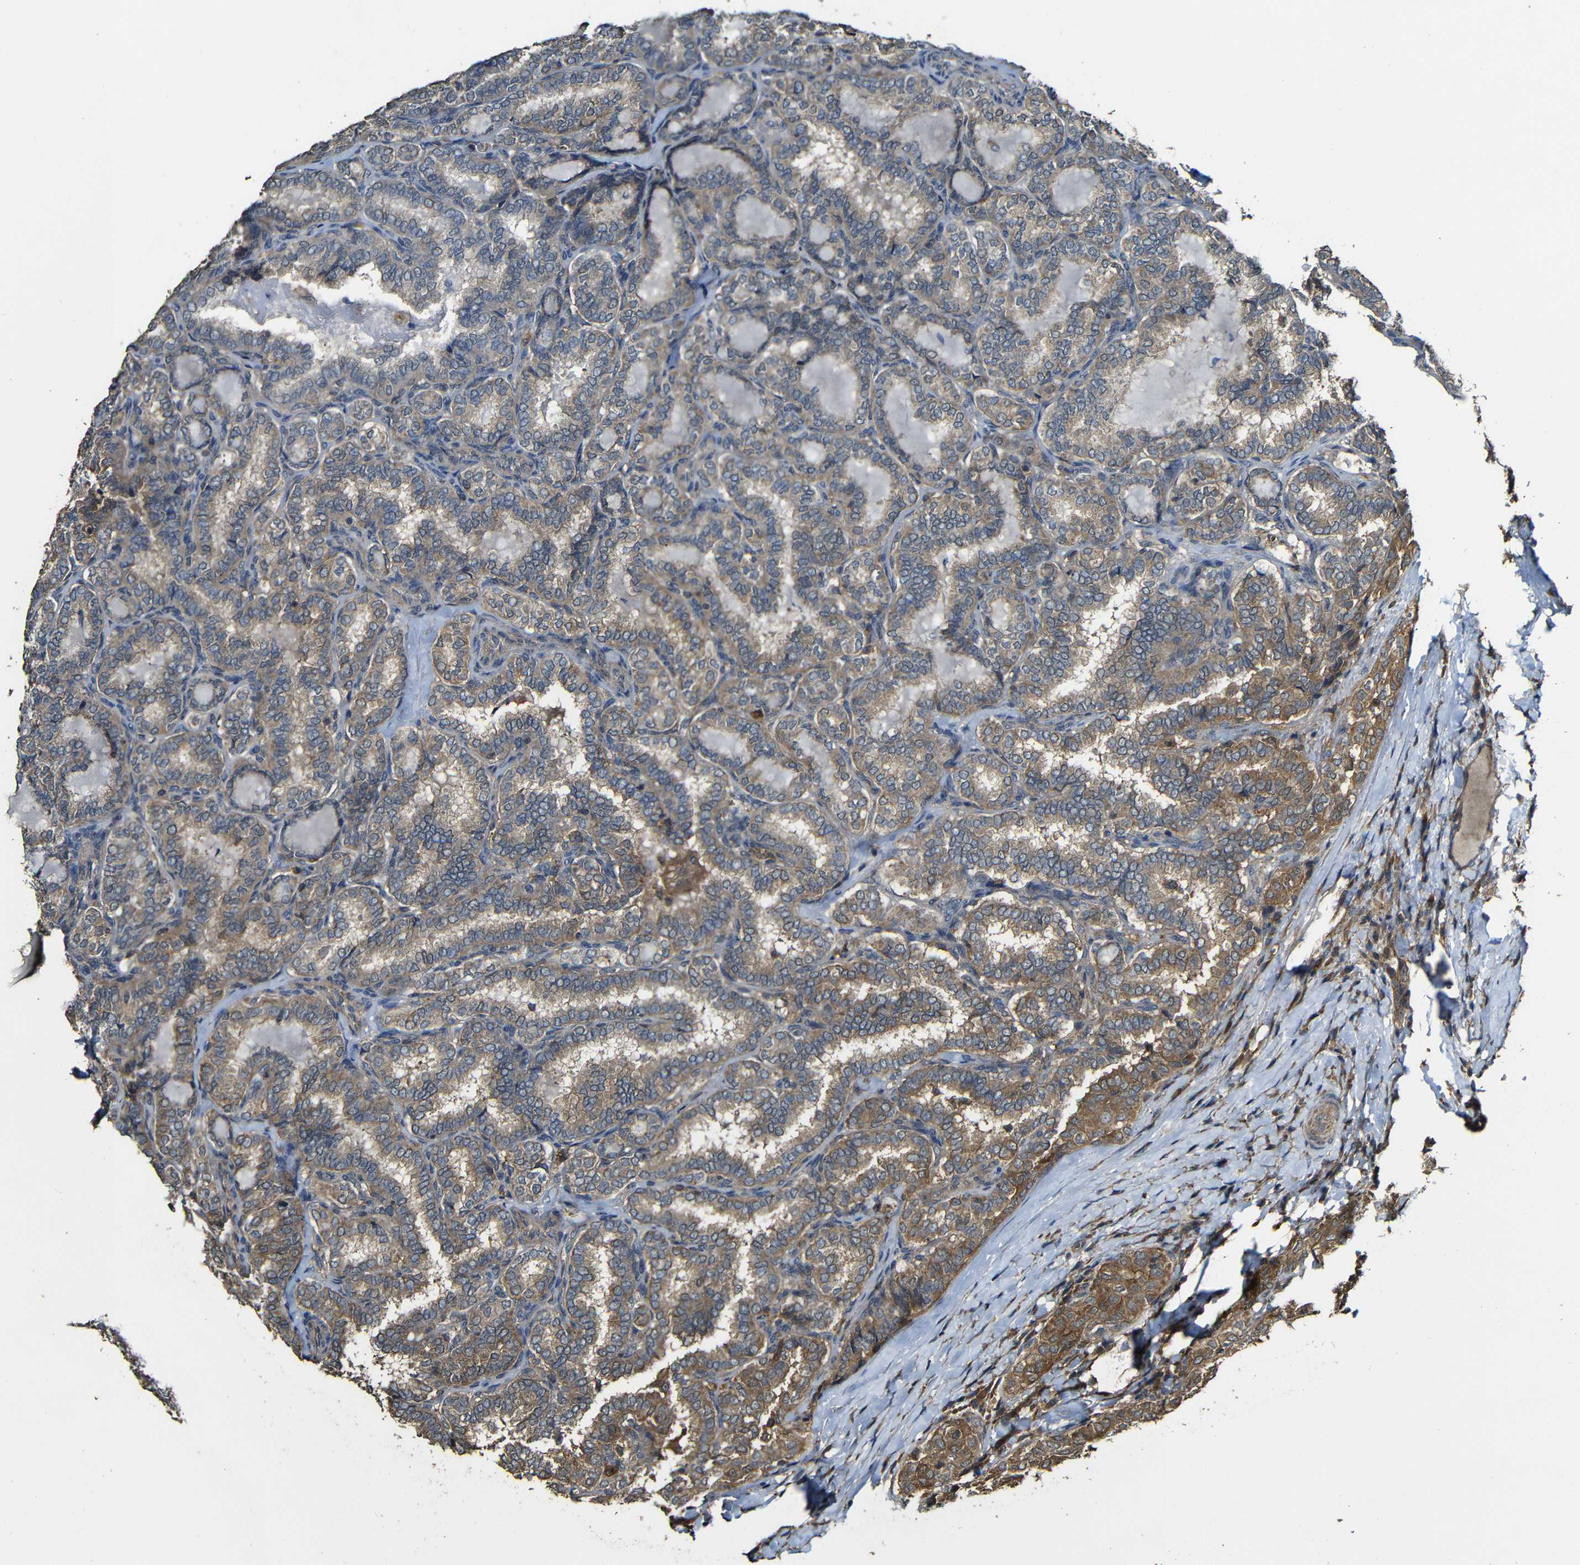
{"staining": {"intensity": "moderate", "quantity": ">75%", "location": "cytoplasmic/membranous"}, "tissue": "thyroid cancer", "cell_type": "Tumor cells", "image_type": "cancer", "snomed": [{"axis": "morphology", "description": "Normal tissue, NOS"}, {"axis": "morphology", "description": "Papillary adenocarcinoma, NOS"}, {"axis": "topography", "description": "Thyroid gland"}], "caption": "This is a histology image of IHC staining of thyroid papillary adenocarcinoma, which shows moderate expression in the cytoplasmic/membranous of tumor cells.", "gene": "CASP8", "patient": {"sex": "female", "age": 30}}